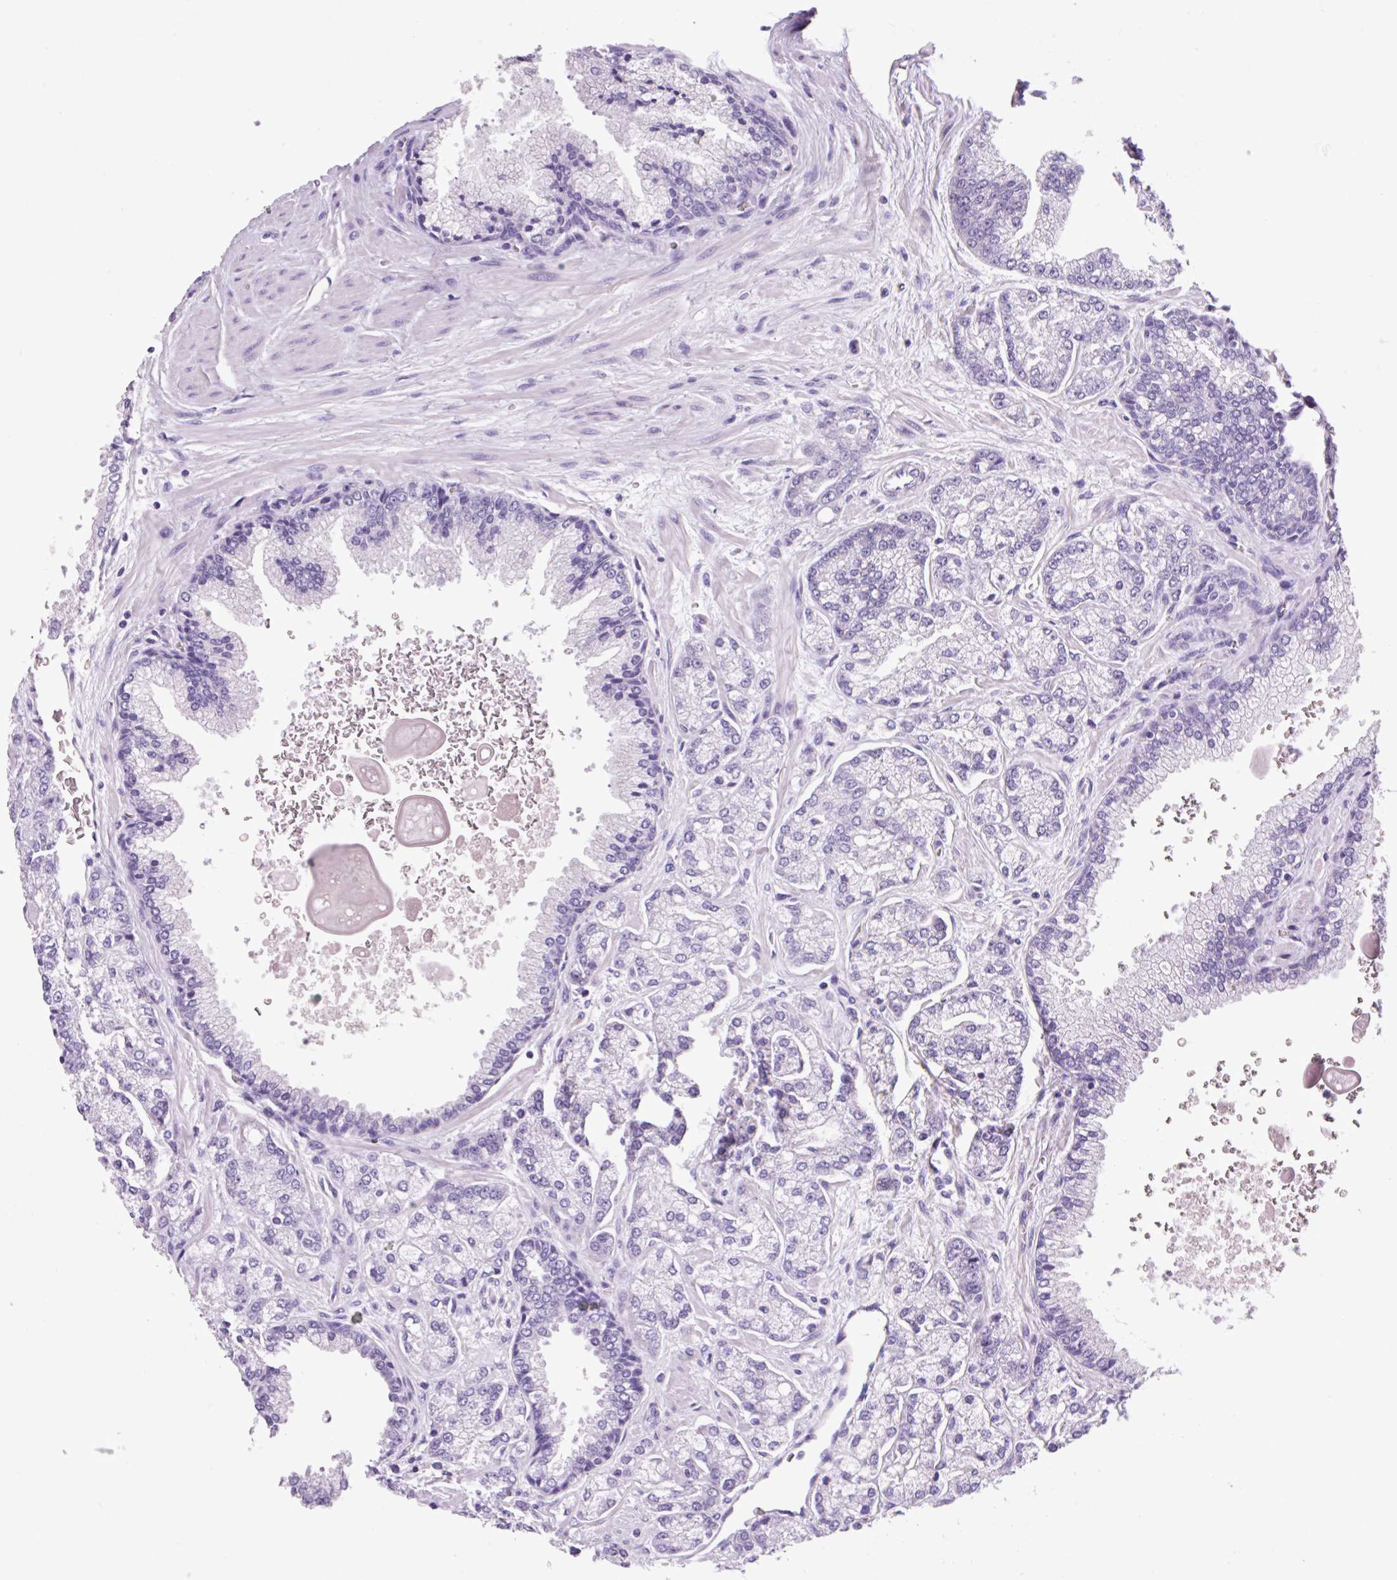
{"staining": {"intensity": "negative", "quantity": "none", "location": "none"}, "tissue": "prostate cancer", "cell_type": "Tumor cells", "image_type": "cancer", "snomed": [{"axis": "morphology", "description": "Adenocarcinoma, High grade"}, {"axis": "topography", "description": "Prostate"}], "caption": "Human prostate cancer (adenocarcinoma (high-grade)) stained for a protein using IHC reveals no staining in tumor cells.", "gene": "VPREB1", "patient": {"sex": "male", "age": 68}}